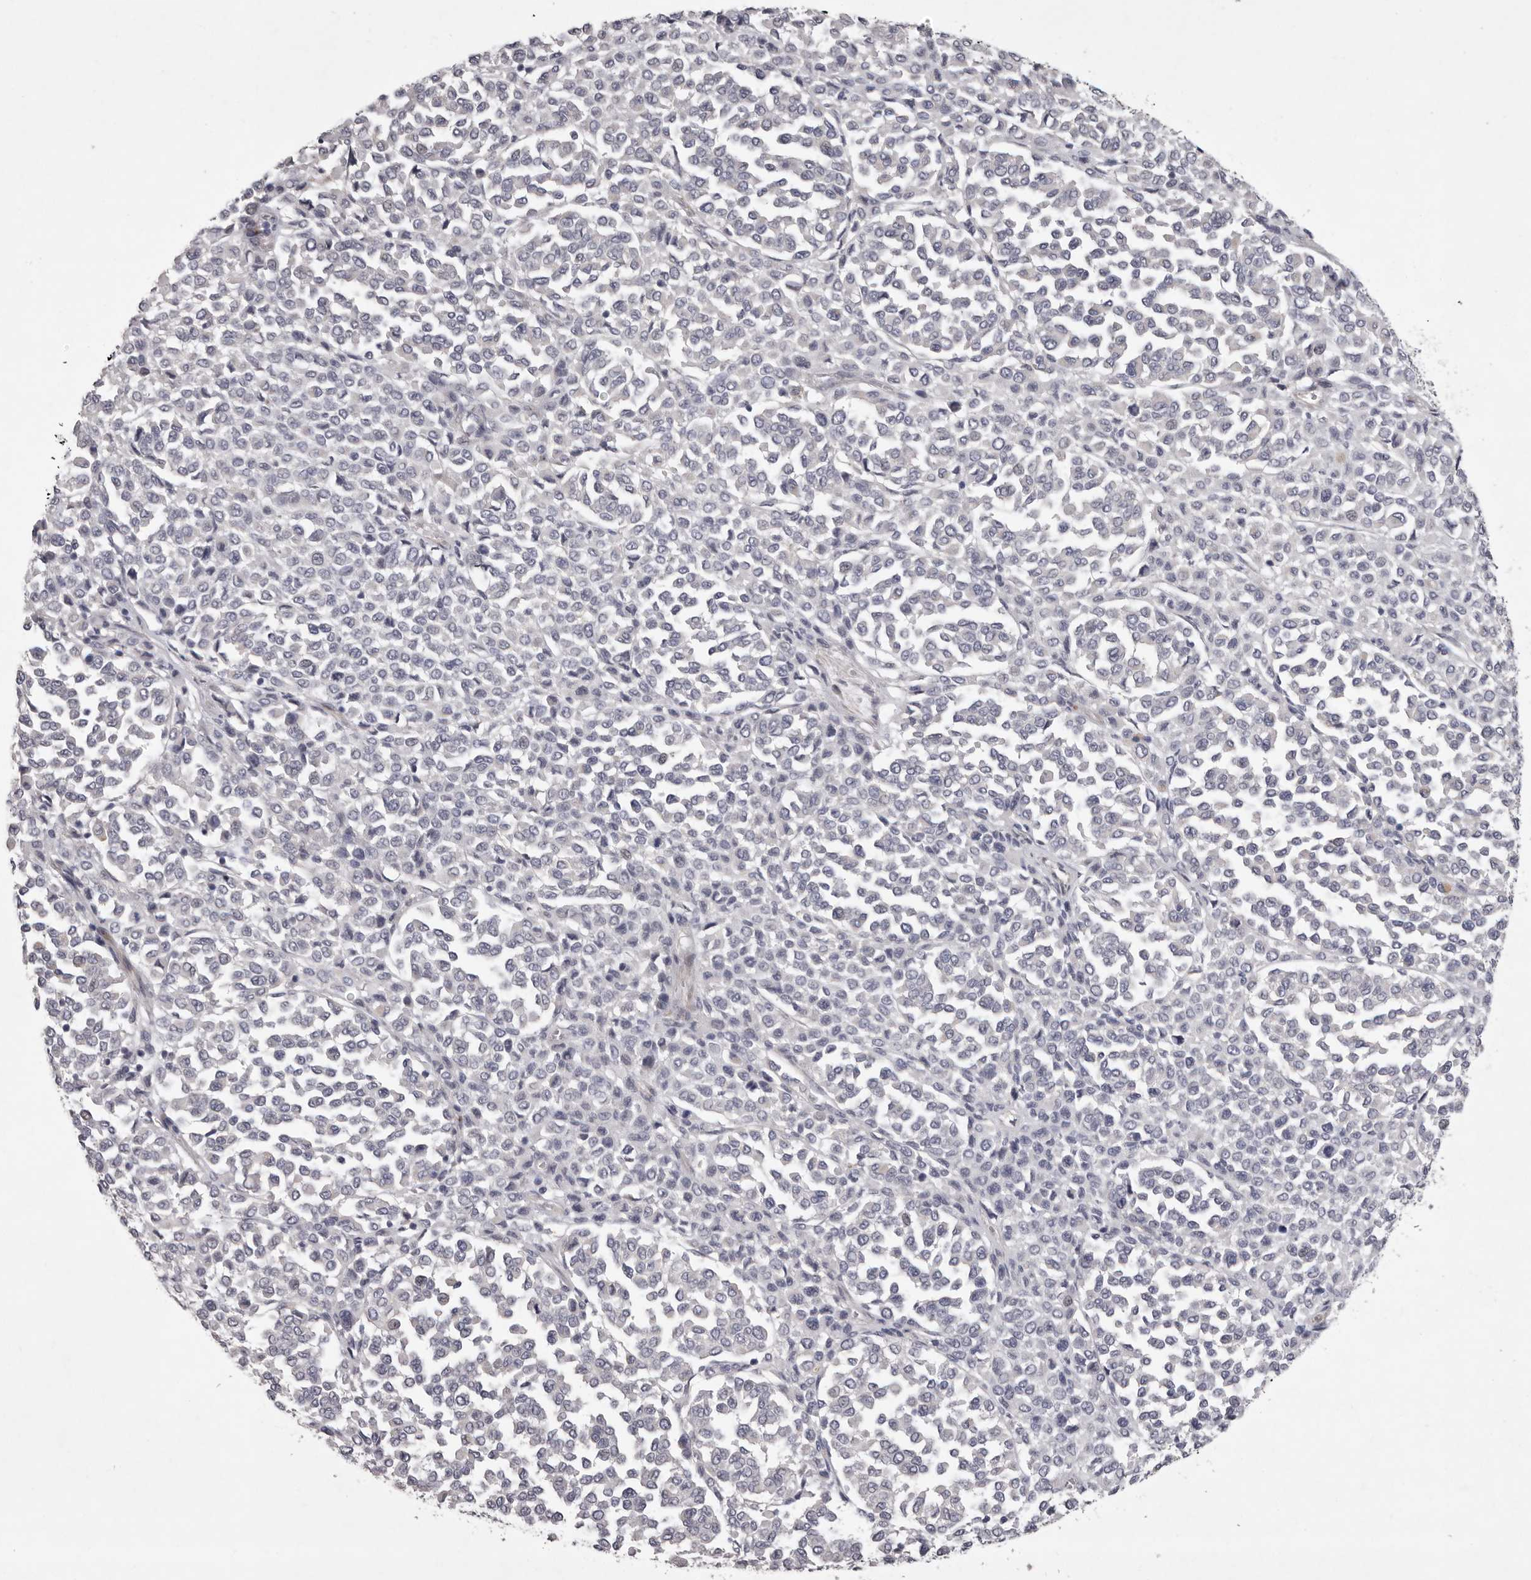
{"staining": {"intensity": "negative", "quantity": "none", "location": "none"}, "tissue": "melanoma", "cell_type": "Tumor cells", "image_type": "cancer", "snomed": [{"axis": "morphology", "description": "Malignant melanoma, Metastatic site"}, {"axis": "topography", "description": "Pancreas"}], "caption": "Tumor cells show no significant protein positivity in malignant melanoma (metastatic site).", "gene": "NKAIN4", "patient": {"sex": "female", "age": 30}}